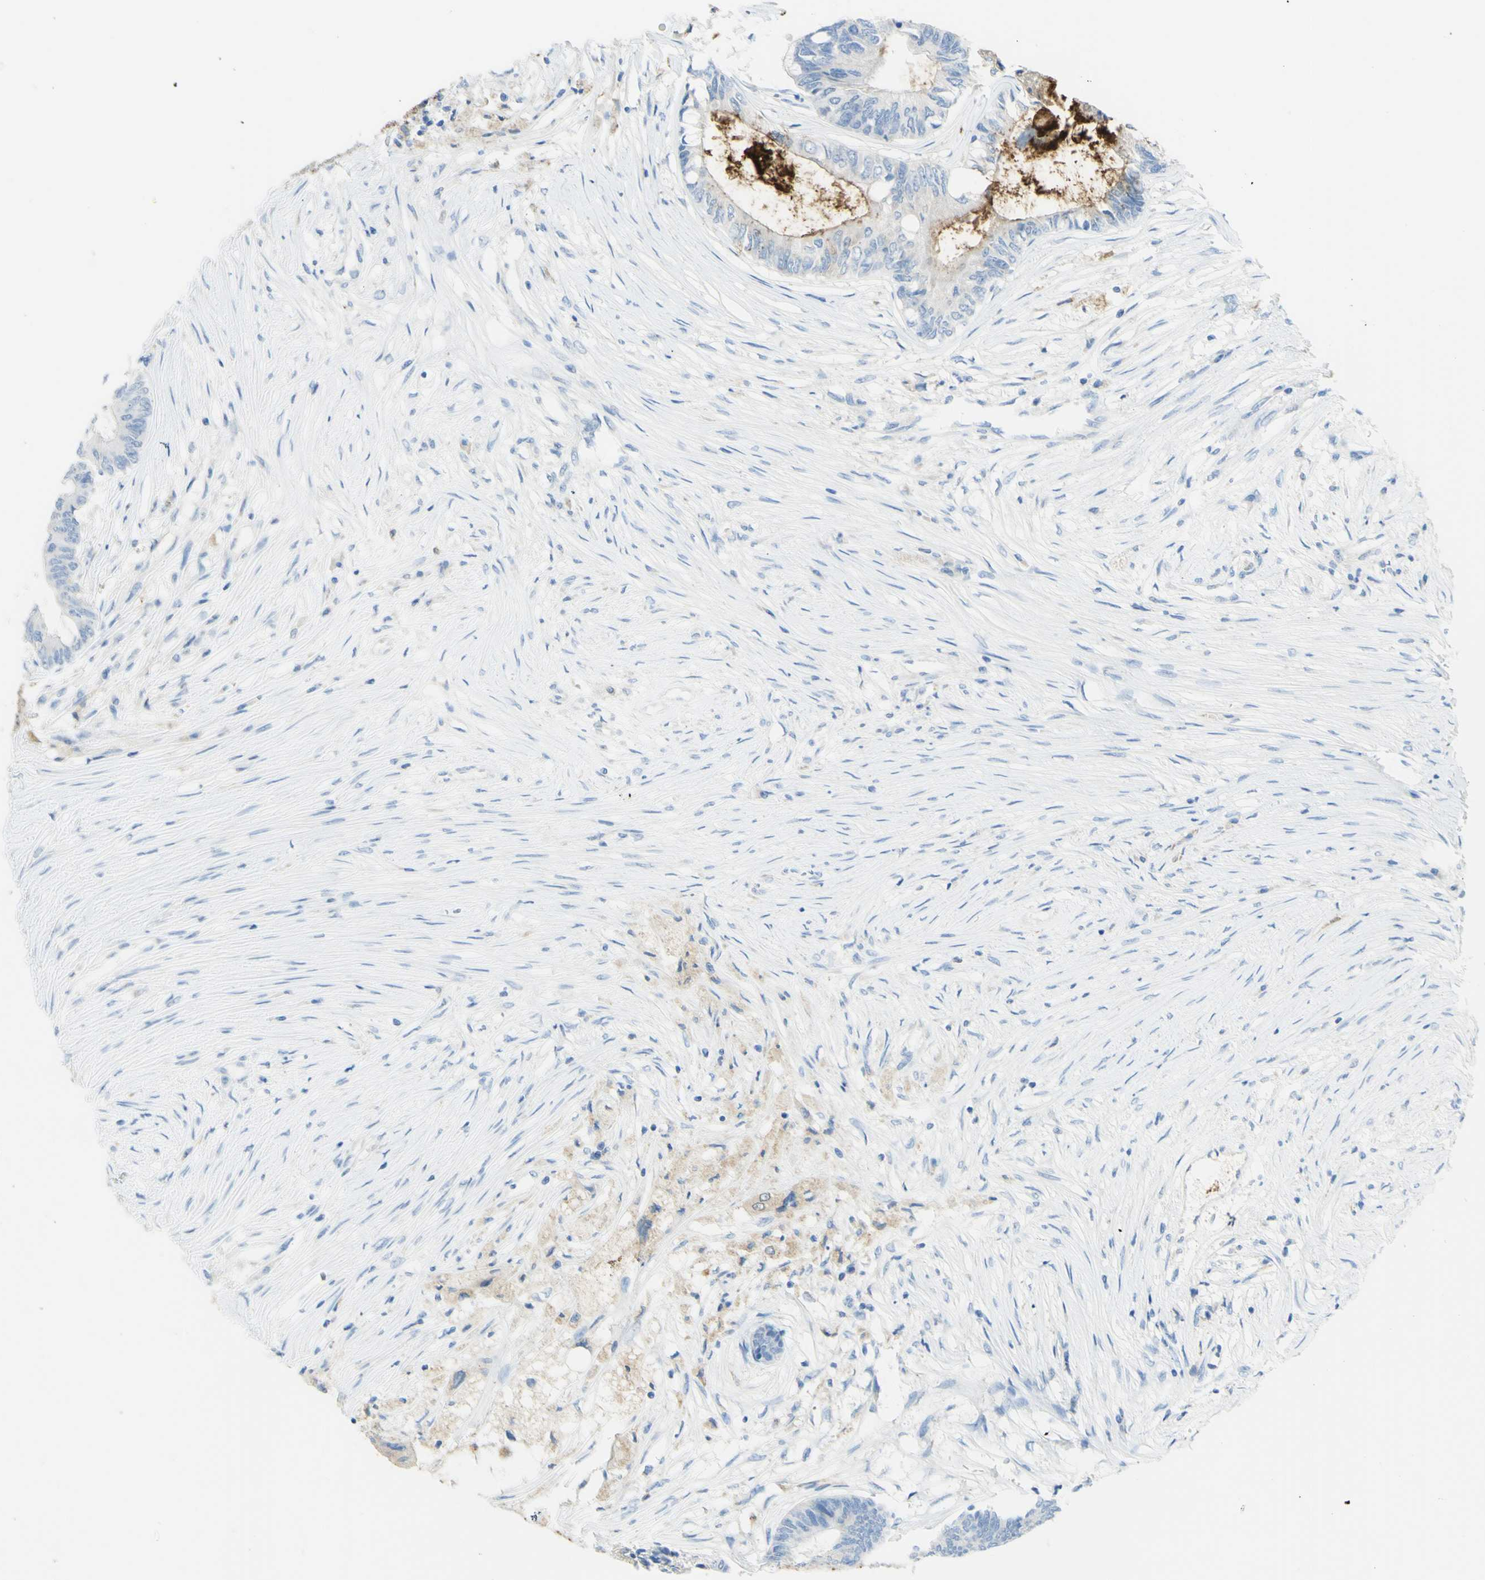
{"staining": {"intensity": "negative", "quantity": "none", "location": "none"}, "tissue": "colorectal cancer", "cell_type": "Tumor cells", "image_type": "cancer", "snomed": [{"axis": "morphology", "description": "Adenocarcinoma, NOS"}, {"axis": "topography", "description": "Rectum"}], "caption": "DAB (3,3'-diaminobenzidine) immunohistochemical staining of colorectal cancer reveals no significant expression in tumor cells.", "gene": "TSPAN1", "patient": {"sex": "male", "age": 63}}